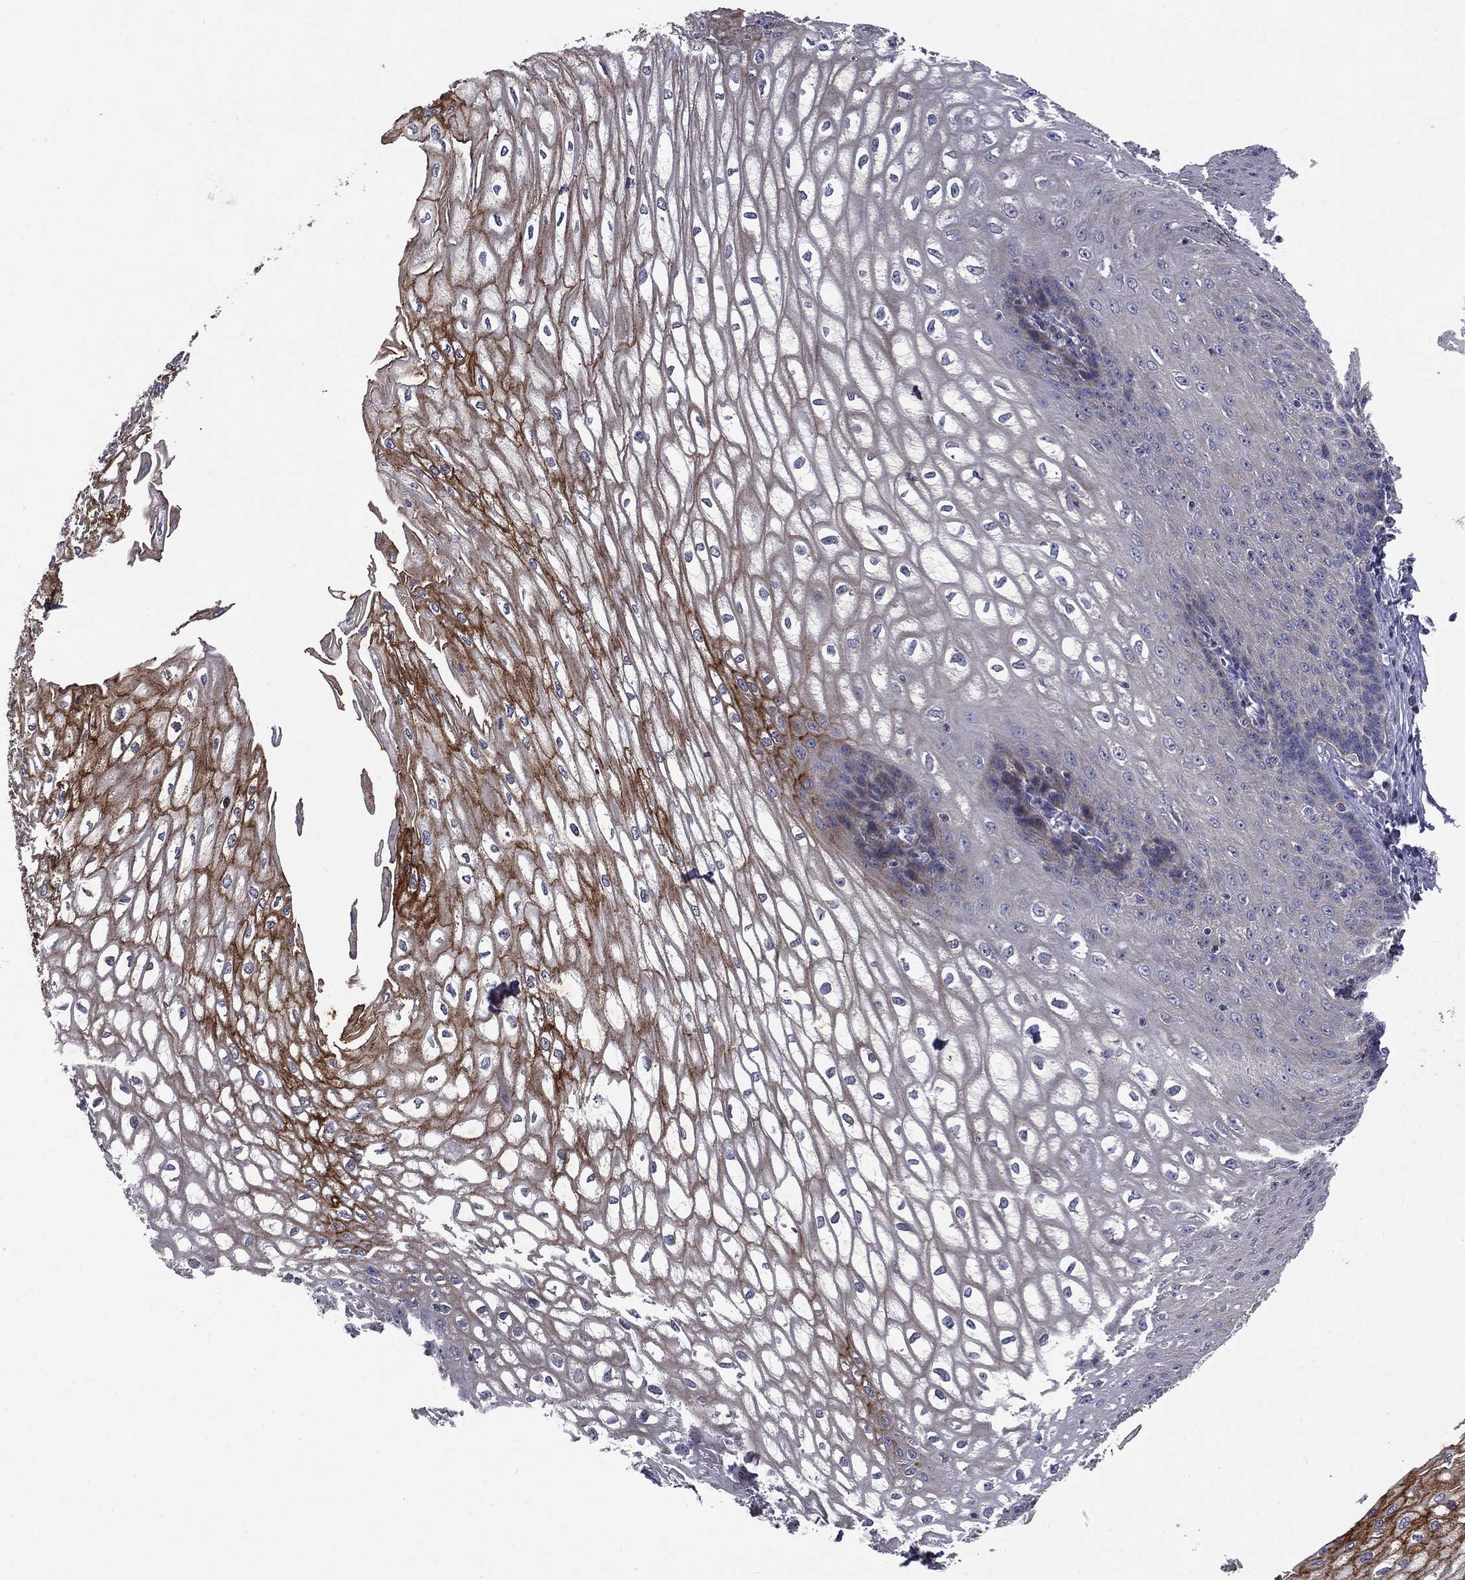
{"staining": {"intensity": "moderate", "quantity": "25%-75%", "location": "cytoplasmic/membranous"}, "tissue": "esophagus", "cell_type": "Squamous epithelial cells", "image_type": "normal", "snomed": [{"axis": "morphology", "description": "Normal tissue, NOS"}, {"axis": "topography", "description": "Esophagus"}], "caption": "An image of esophagus stained for a protein exhibits moderate cytoplasmic/membranous brown staining in squamous epithelial cells.", "gene": "CEACAM7", "patient": {"sex": "male", "age": 58}}